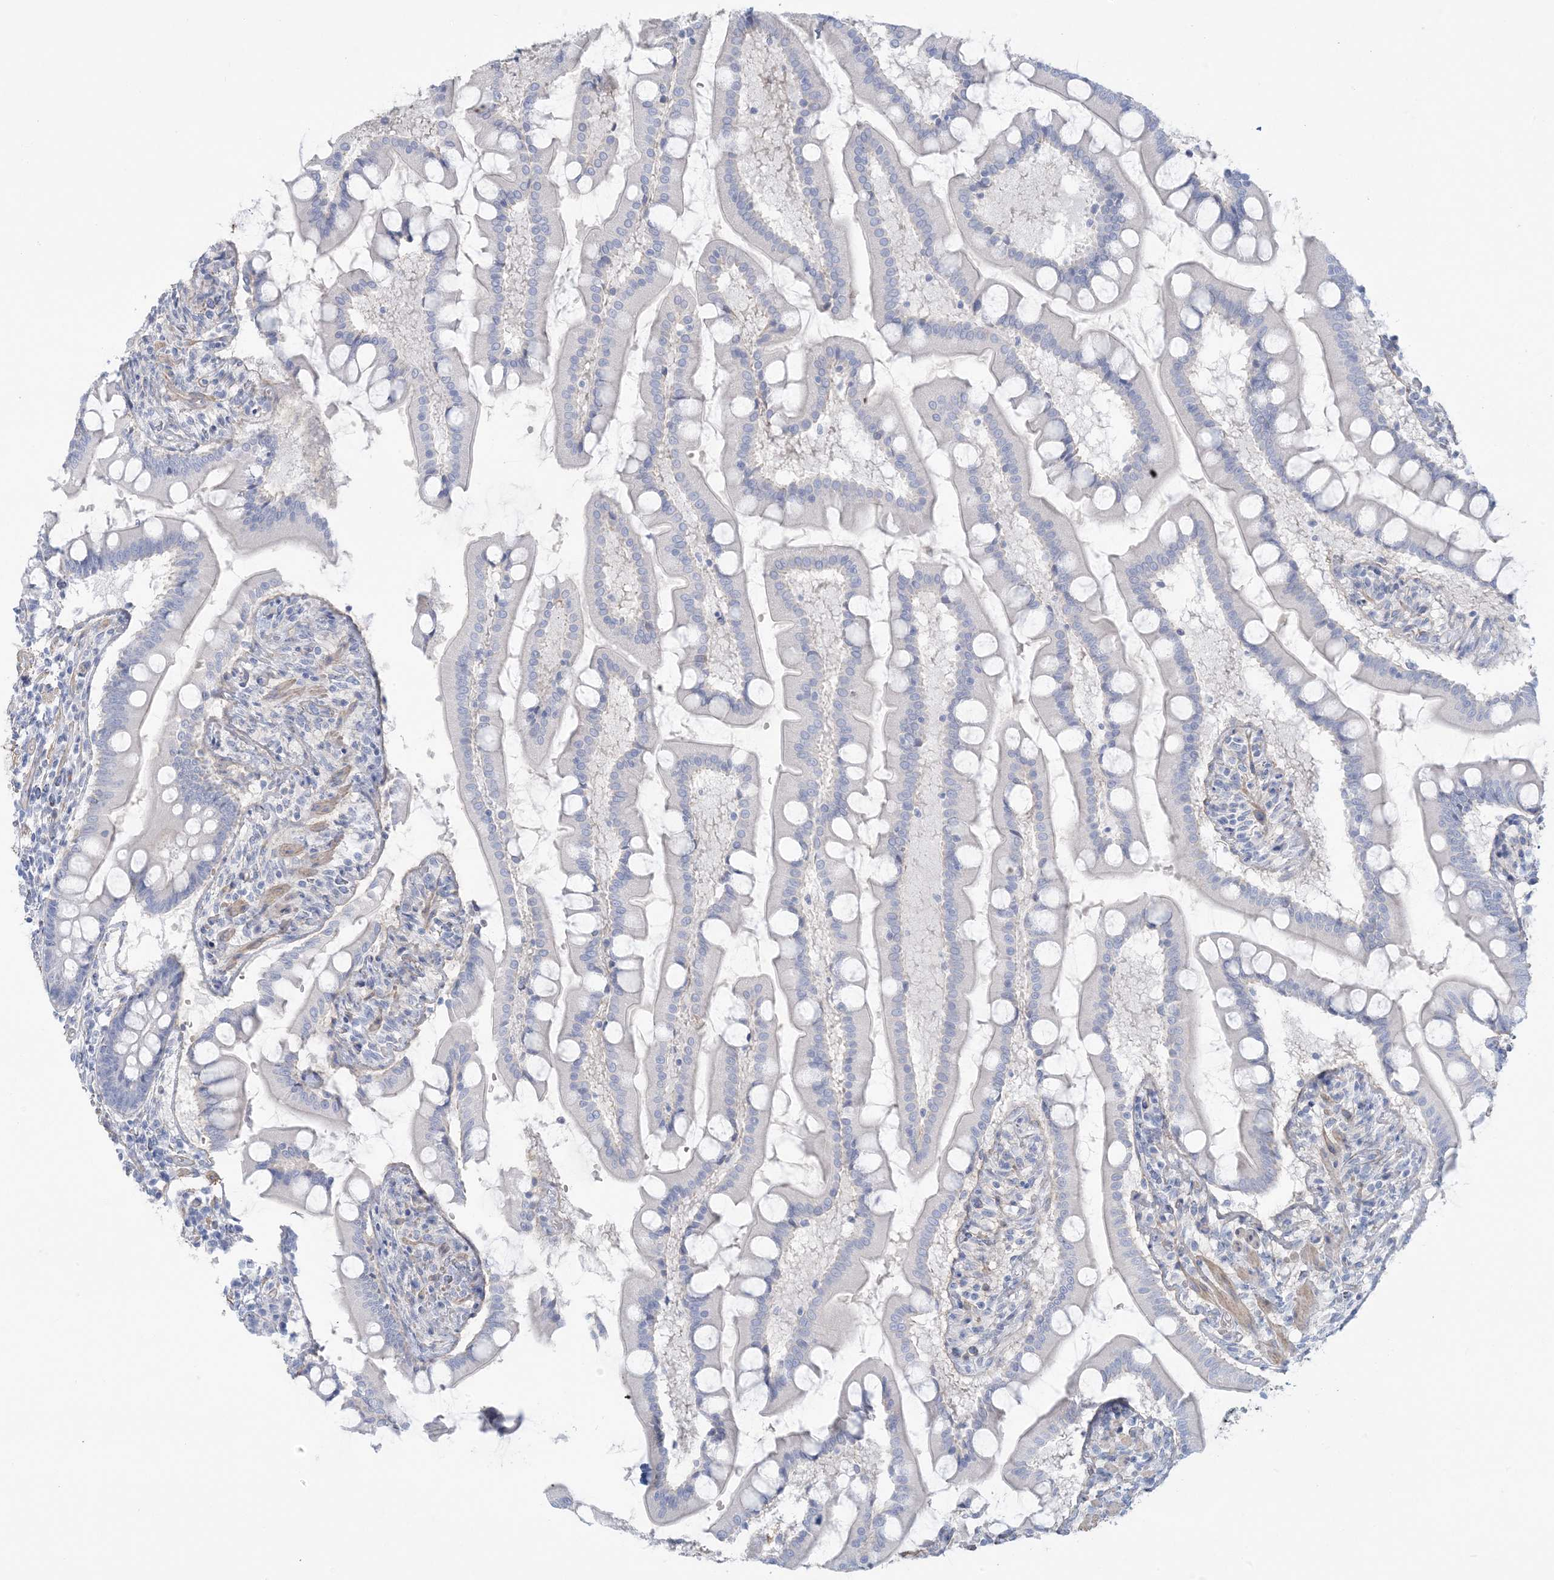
{"staining": {"intensity": "negative", "quantity": "none", "location": "none"}, "tissue": "small intestine", "cell_type": "Glandular cells", "image_type": "normal", "snomed": [{"axis": "morphology", "description": "Normal tissue, NOS"}, {"axis": "topography", "description": "Small intestine"}], "caption": "Immunohistochemistry of unremarkable small intestine shows no positivity in glandular cells.", "gene": "AGXT", "patient": {"sex": "male", "age": 41}}